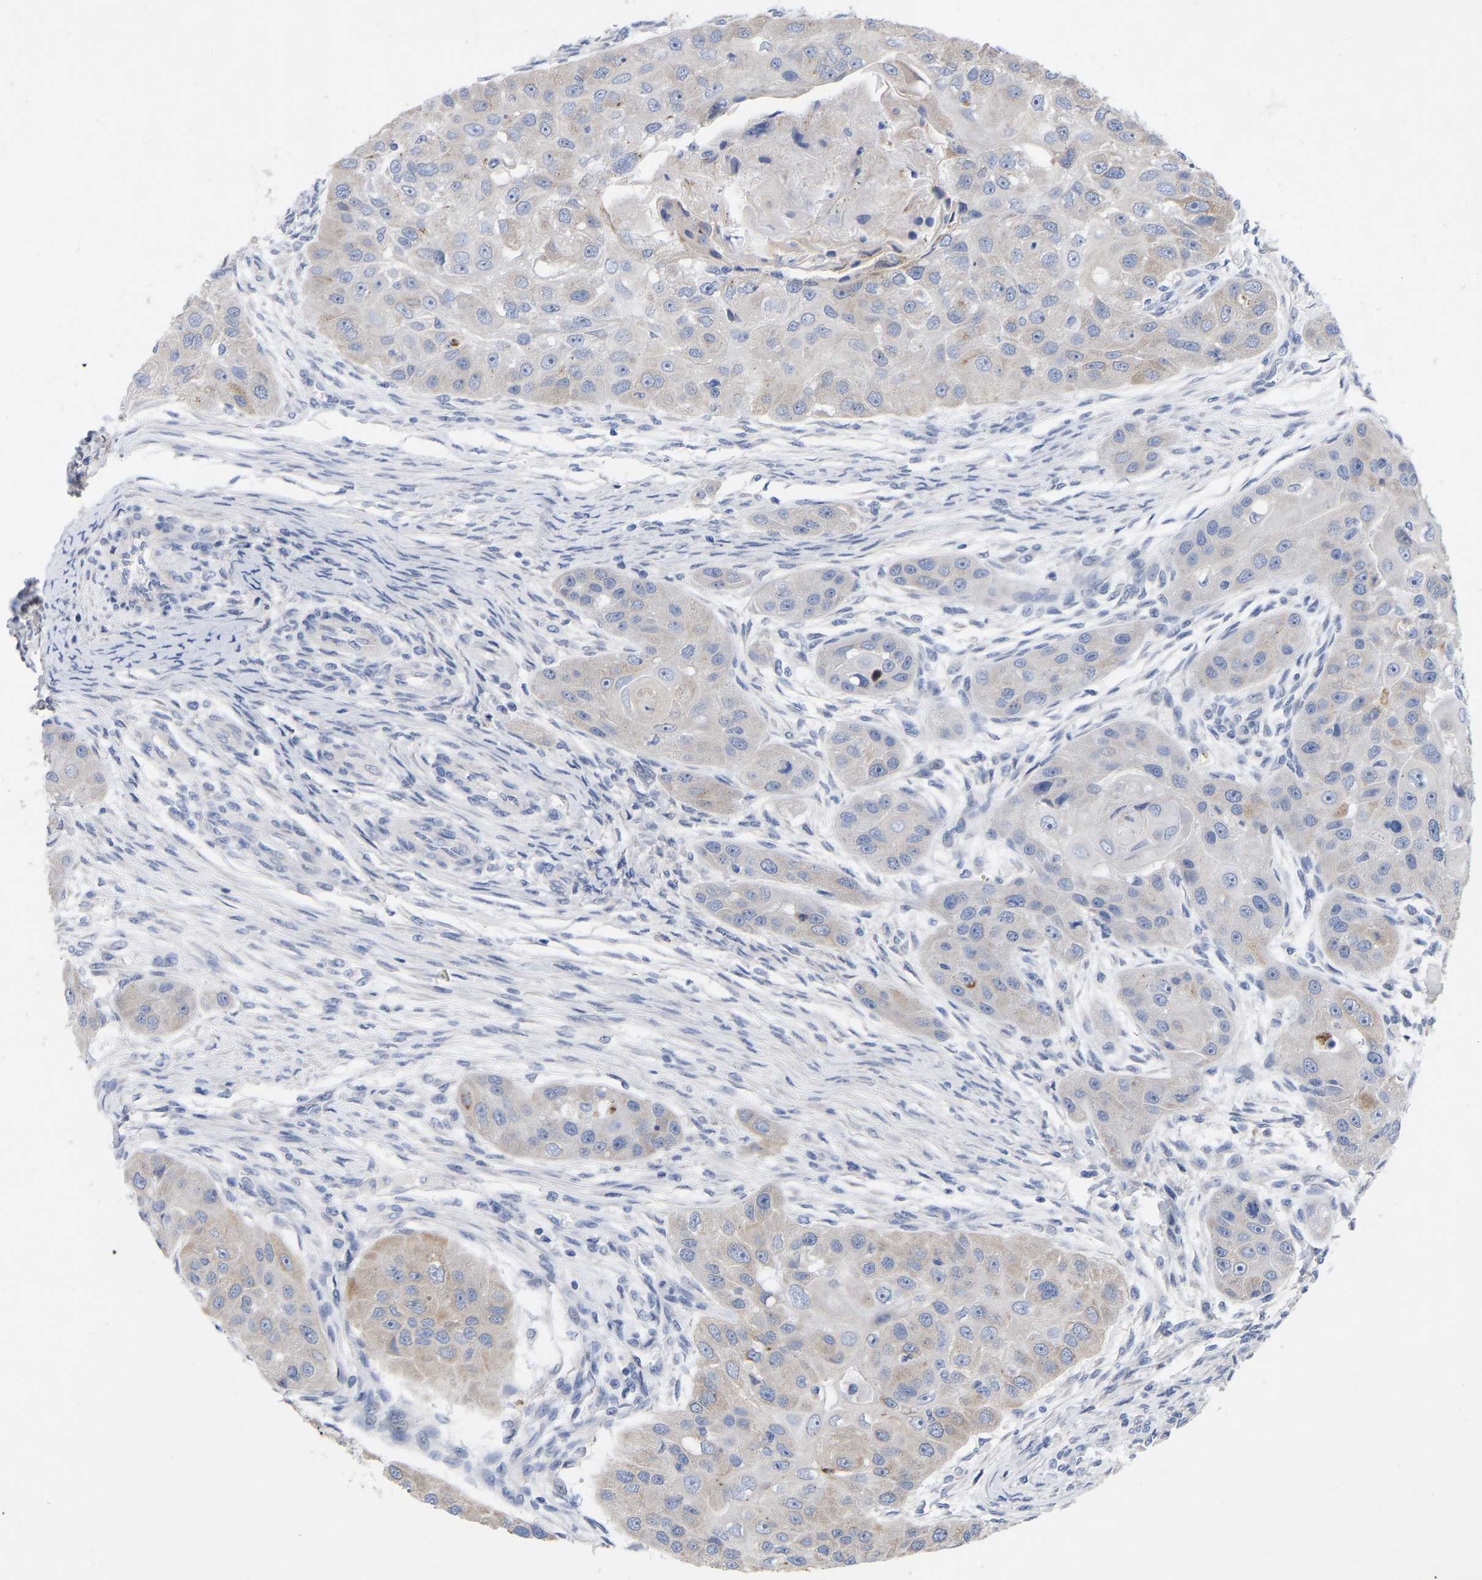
{"staining": {"intensity": "weak", "quantity": "<25%", "location": "cytoplasmic/membranous"}, "tissue": "head and neck cancer", "cell_type": "Tumor cells", "image_type": "cancer", "snomed": [{"axis": "morphology", "description": "Normal tissue, NOS"}, {"axis": "morphology", "description": "Squamous cell carcinoma, NOS"}, {"axis": "topography", "description": "Skeletal muscle"}, {"axis": "topography", "description": "Head-Neck"}], "caption": "Immunohistochemistry (IHC) image of squamous cell carcinoma (head and neck) stained for a protein (brown), which displays no positivity in tumor cells.", "gene": "STRIP2", "patient": {"sex": "male", "age": 51}}